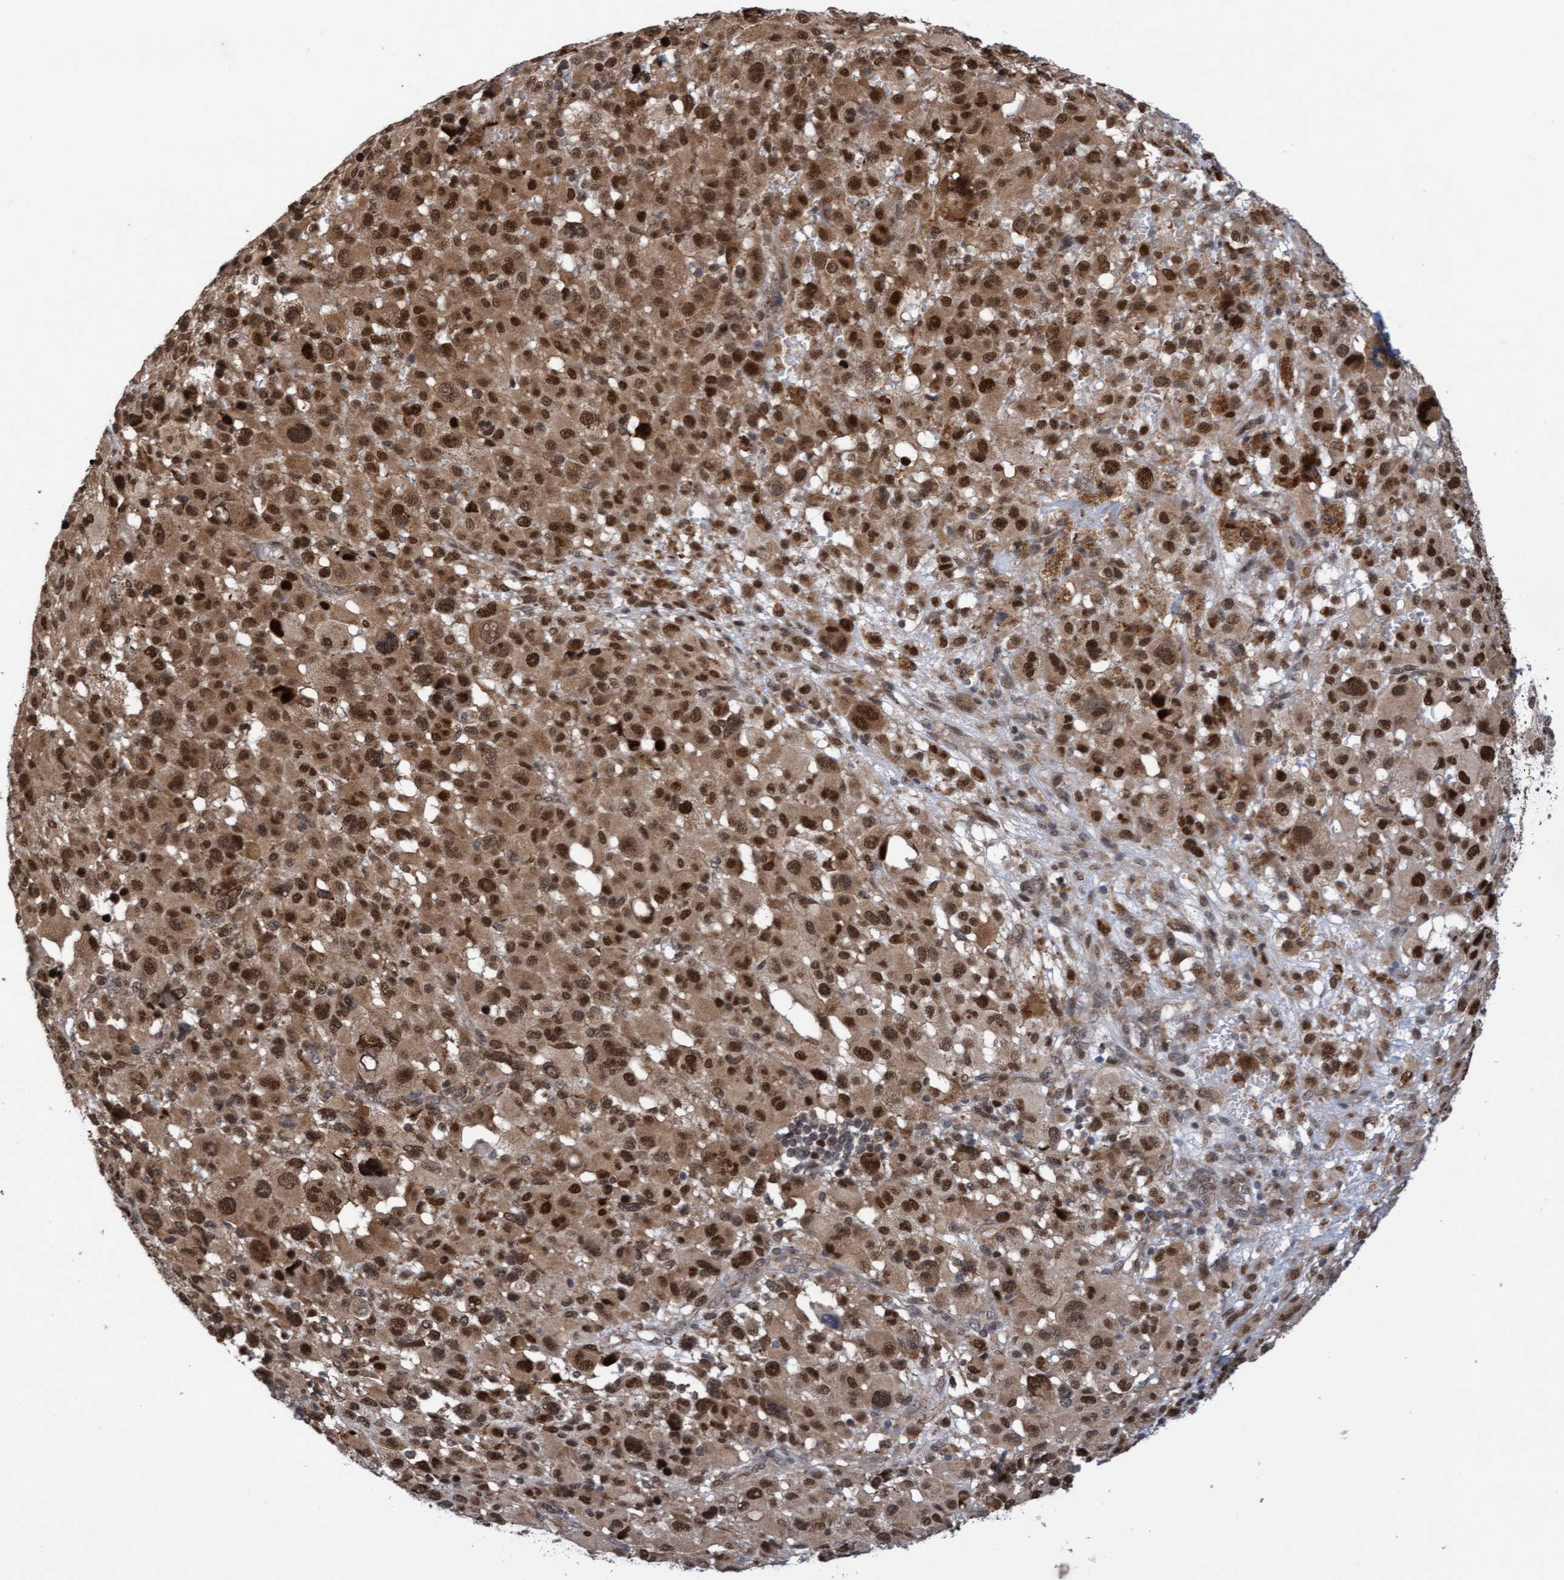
{"staining": {"intensity": "strong", "quantity": ">75%", "location": "cytoplasmic/membranous,nuclear"}, "tissue": "melanoma", "cell_type": "Tumor cells", "image_type": "cancer", "snomed": [{"axis": "morphology", "description": "Malignant melanoma, Metastatic site"}, {"axis": "topography", "description": "Skin"}], "caption": "Immunohistochemistry histopathology image of human malignant melanoma (metastatic site) stained for a protein (brown), which shows high levels of strong cytoplasmic/membranous and nuclear staining in approximately >75% of tumor cells.", "gene": "TANC2", "patient": {"sex": "female", "age": 74}}